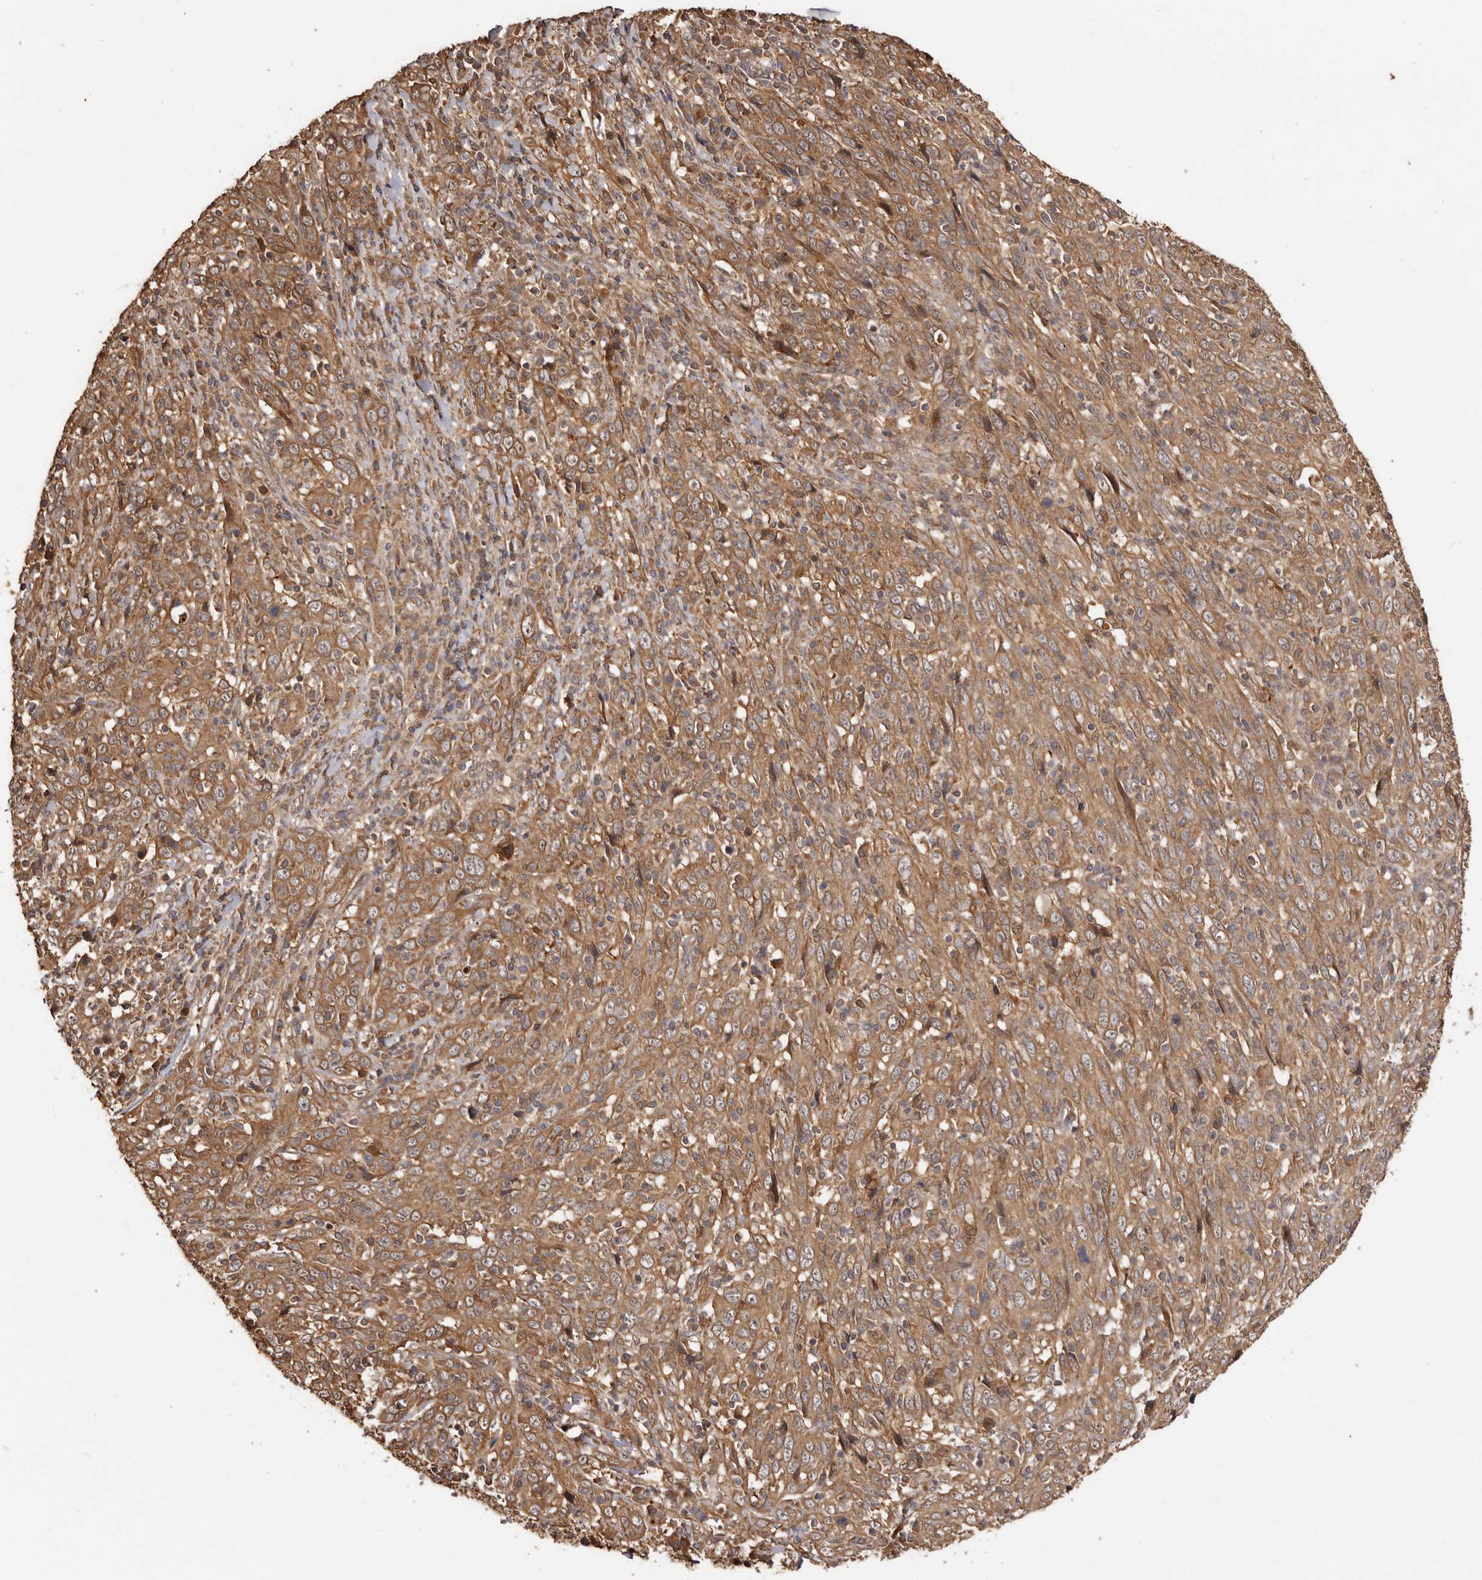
{"staining": {"intensity": "moderate", "quantity": ">75%", "location": "cytoplasmic/membranous"}, "tissue": "cervical cancer", "cell_type": "Tumor cells", "image_type": "cancer", "snomed": [{"axis": "morphology", "description": "Squamous cell carcinoma, NOS"}, {"axis": "topography", "description": "Cervix"}], "caption": "Immunohistochemistry (IHC) histopathology image of human cervical cancer (squamous cell carcinoma) stained for a protein (brown), which displays medium levels of moderate cytoplasmic/membranous staining in about >75% of tumor cells.", "gene": "COQ8B", "patient": {"sex": "female", "age": 46}}